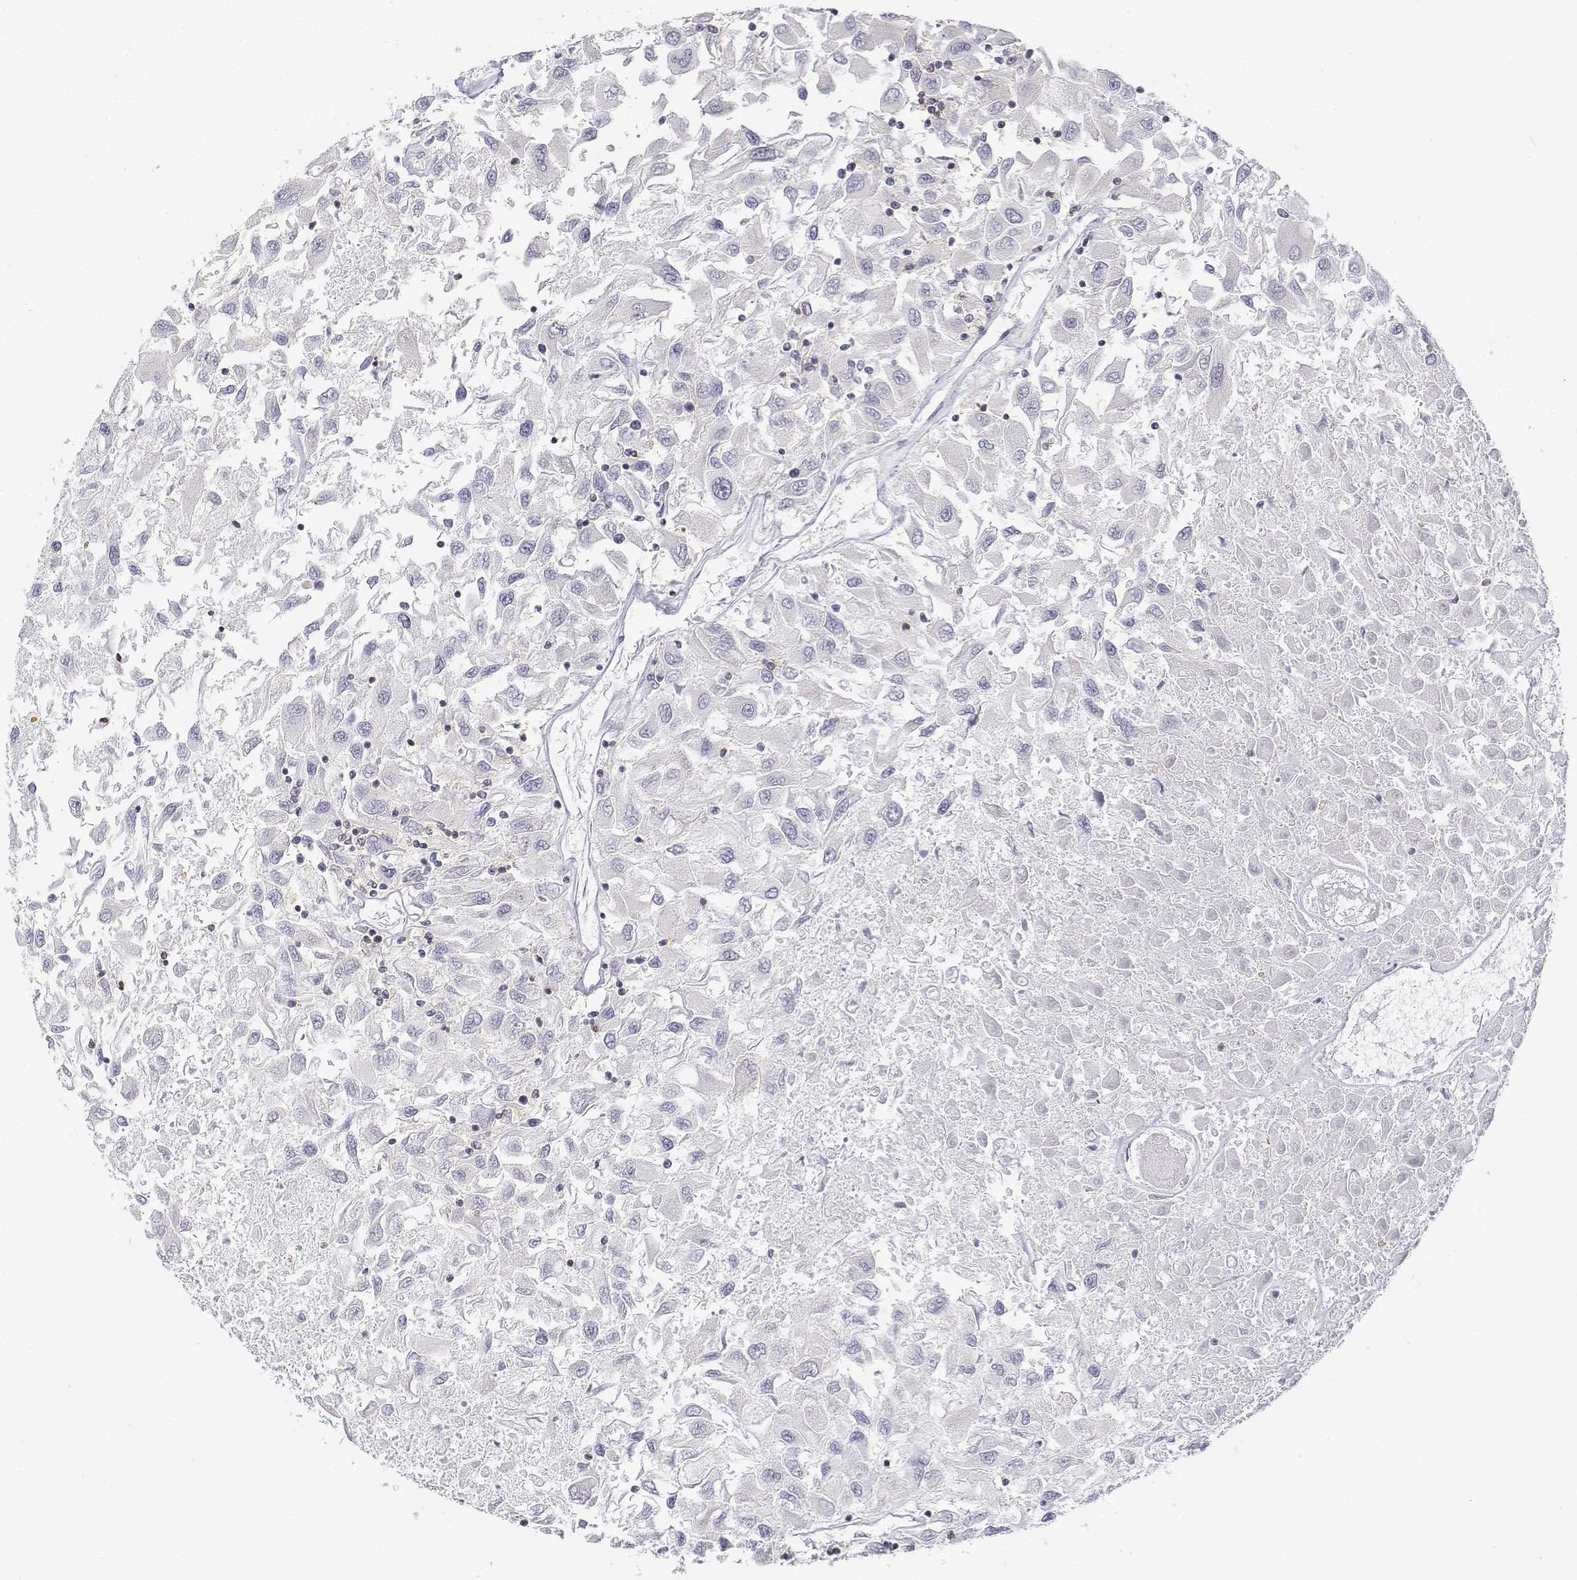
{"staining": {"intensity": "negative", "quantity": "none", "location": "none"}, "tissue": "renal cancer", "cell_type": "Tumor cells", "image_type": "cancer", "snomed": [{"axis": "morphology", "description": "Adenocarcinoma, NOS"}, {"axis": "topography", "description": "Kidney"}], "caption": "An immunohistochemistry image of renal cancer is shown. There is no staining in tumor cells of renal cancer.", "gene": "CD3E", "patient": {"sex": "female", "age": 76}}